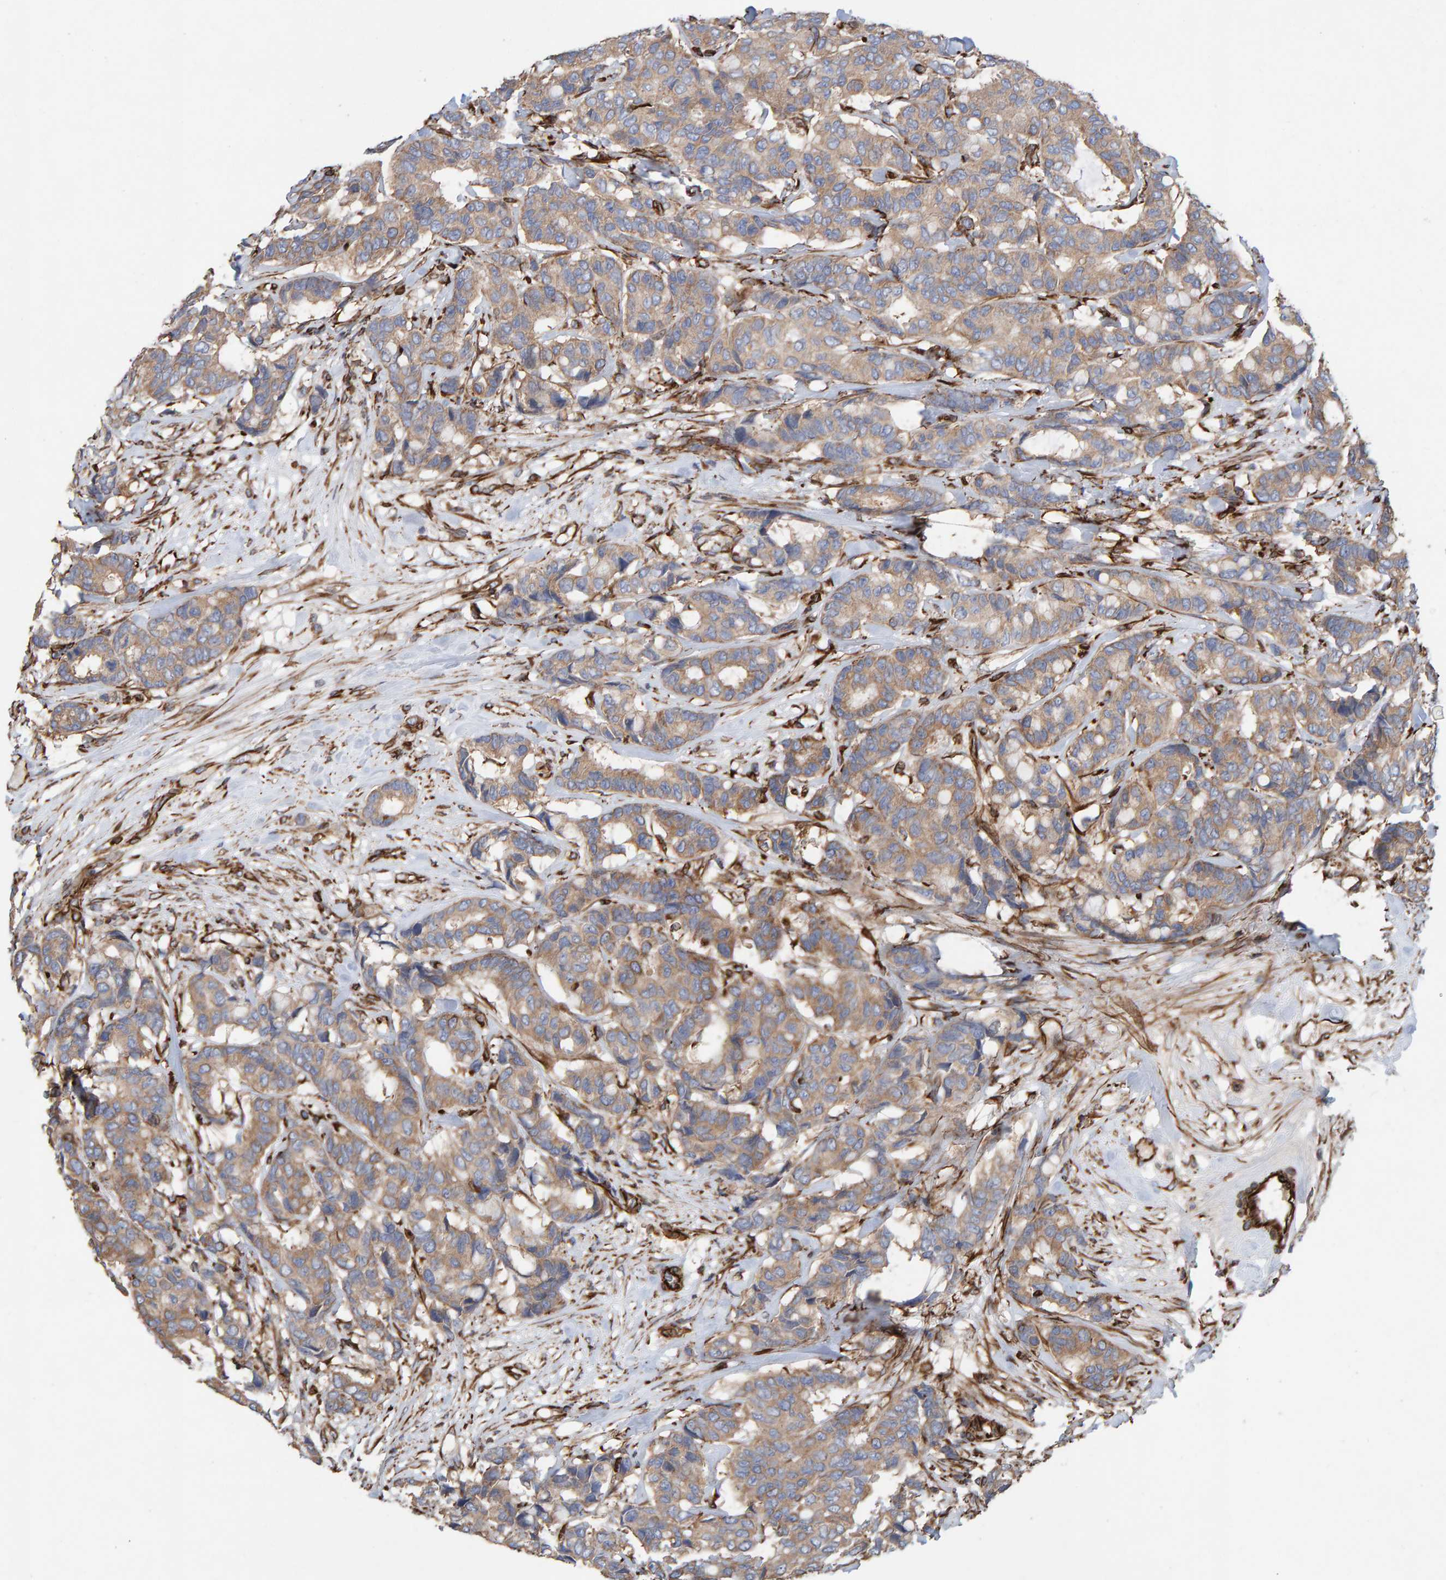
{"staining": {"intensity": "weak", "quantity": ">75%", "location": "cytoplasmic/membranous"}, "tissue": "breast cancer", "cell_type": "Tumor cells", "image_type": "cancer", "snomed": [{"axis": "morphology", "description": "Duct carcinoma"}, {"axis": "topography", "description": "Breast"}], "caption": "Protein staining demonstrates weak cytoplasmic/membranous positivity in approximately >75% of tumor cells in breast intraductal carcinoma.", "gene": "ZNF347", "patient": {"sex": "female", "age": 87}}